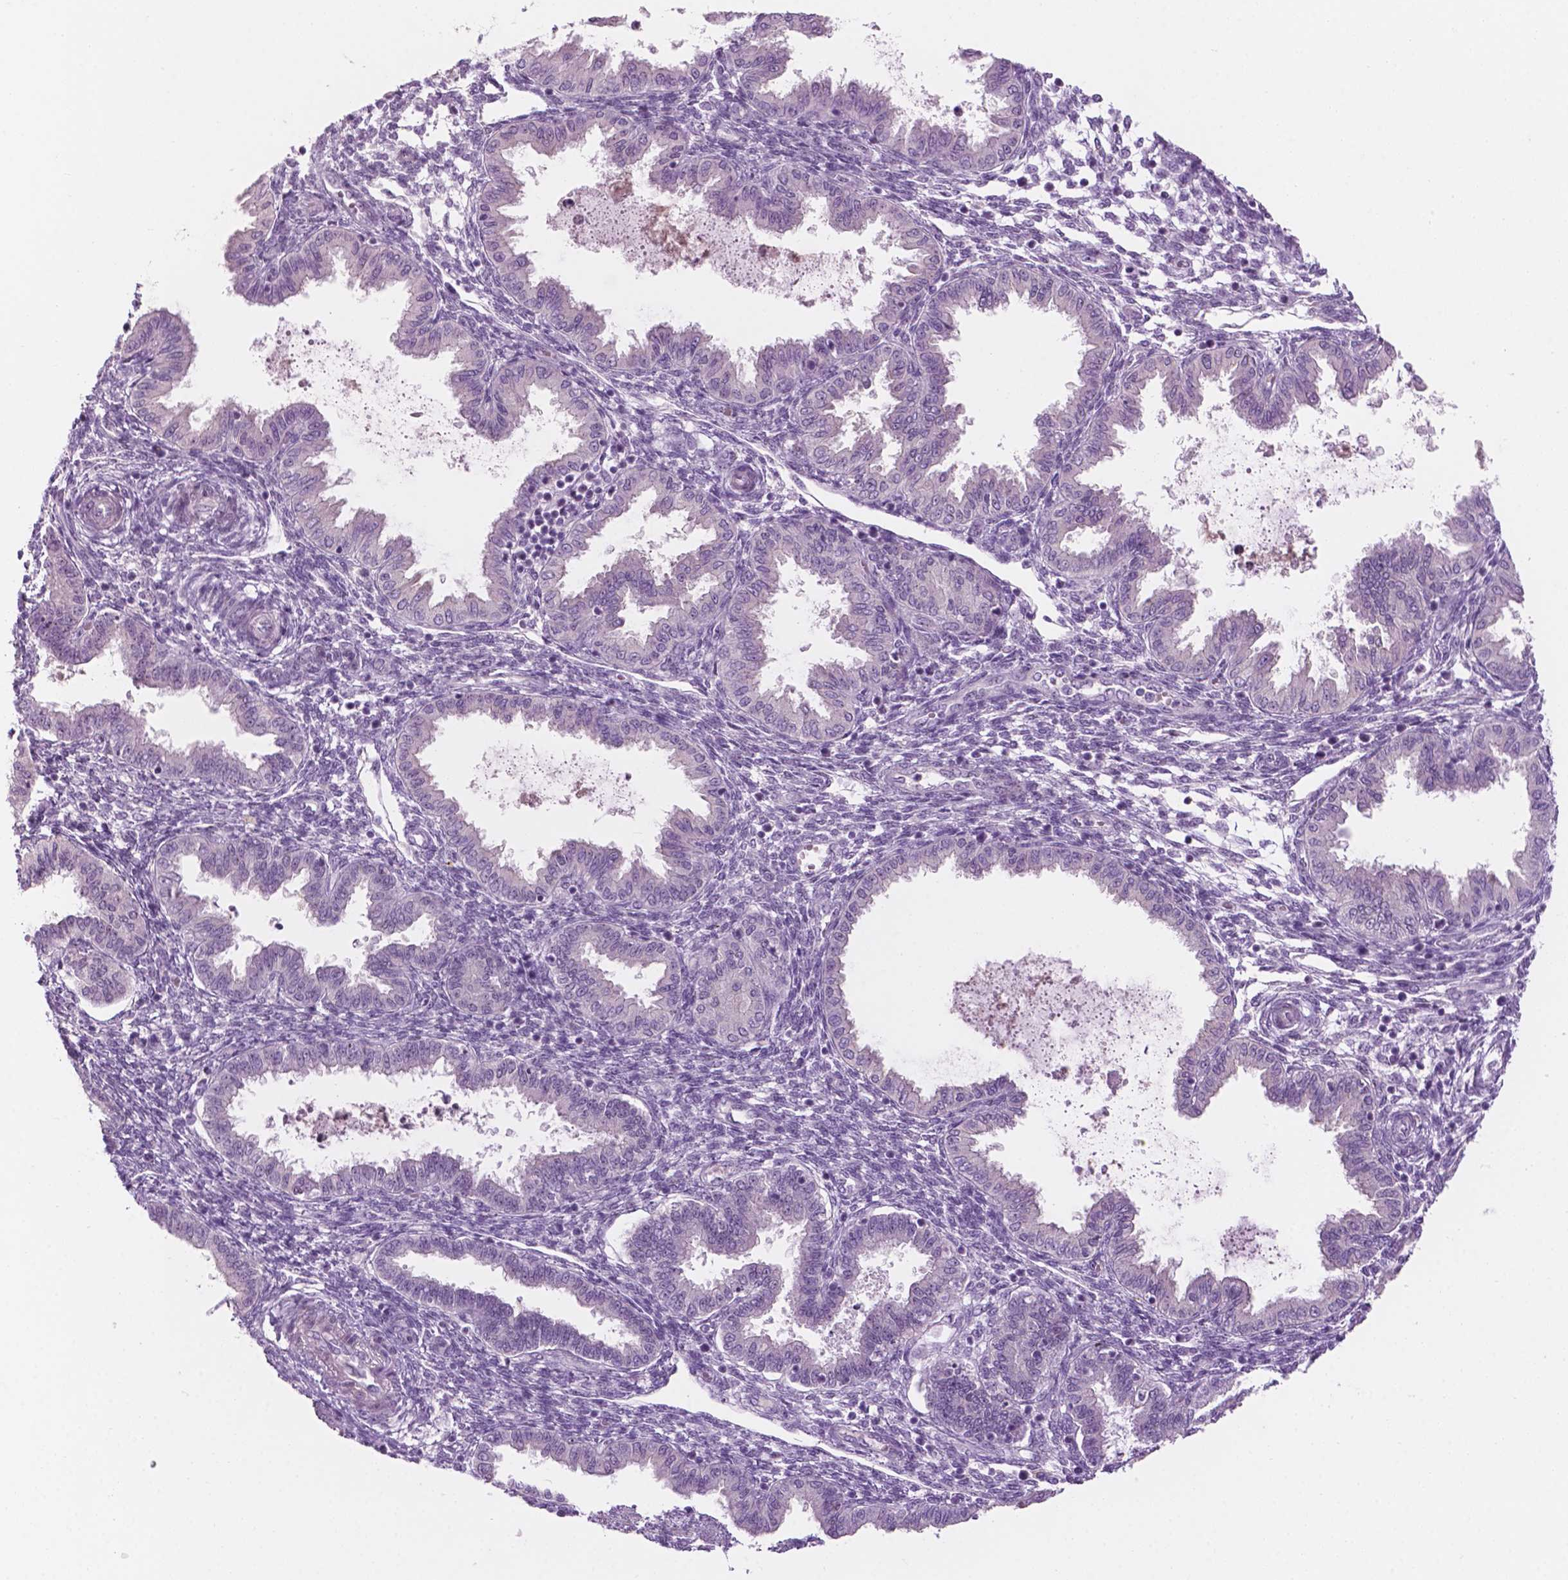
{"staining": {"intensity": "negative", "quantity": "none", "location": "none"}, "tissue": "endometrium", "cell_type": "Cells in endometrial stroma", "image_type": "normal", "snomed": [{"axis": "morphology", "description": "Normal tissue, NOS"}, {"axis": "topography", "description": "Endometrium"}], "caption": "A high-resolution micrograph shows IHC staining of benign endometrium, which reveals no significant positivity in cells in endometrial stroma. Nuclei are stained in blue.", "gene": "ZNF853", "patient": {"sex": "female", "age": 33}}